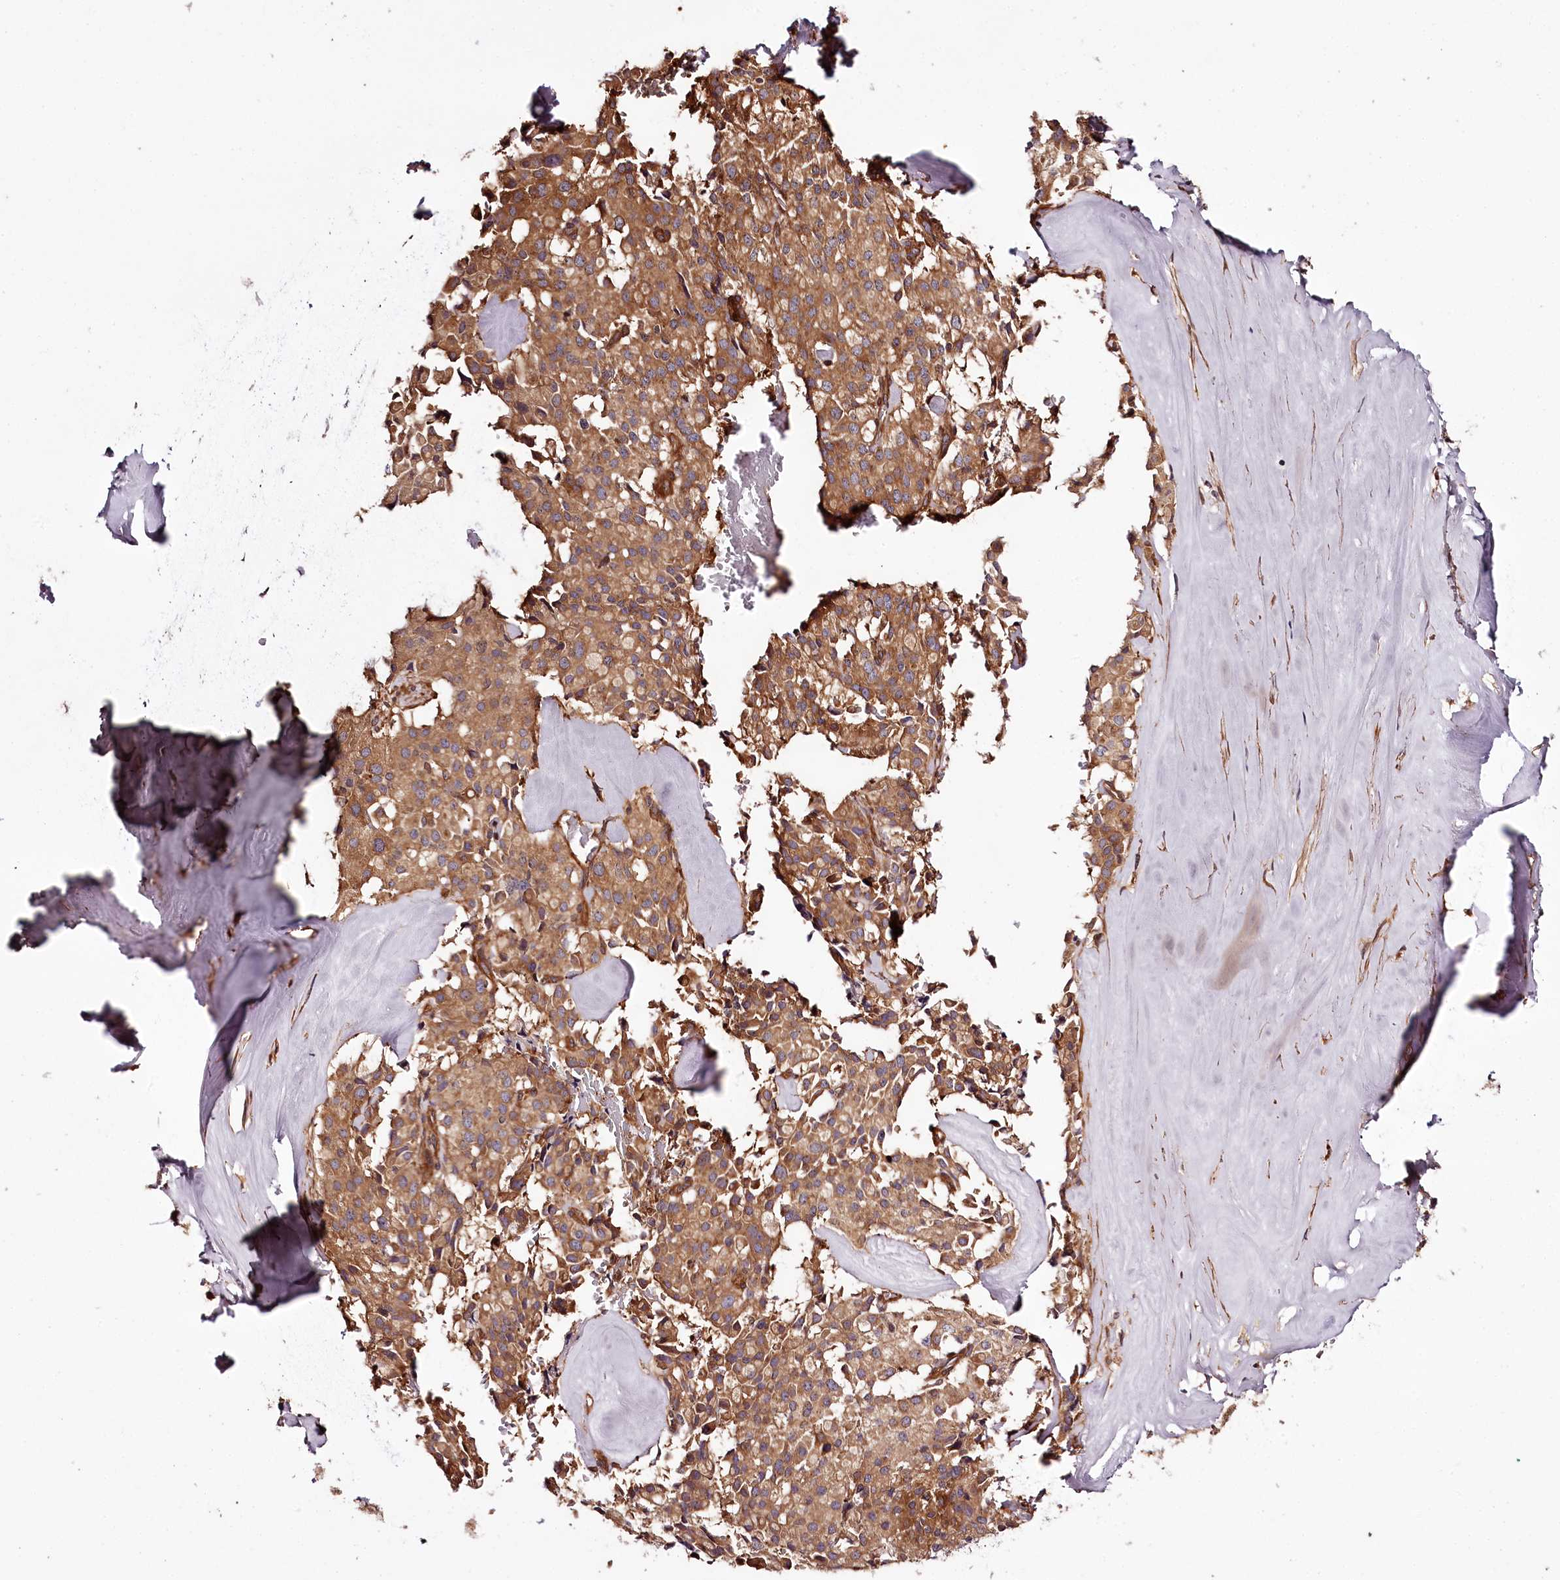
{"staining": {"intensity": "moderate", "quantity": ">75%", "location": "cytoplasmic/membranous"}, "tissue": "pancreatic cancer", "cell_type": "Tumor cells", "image_type": "cancer", "snomed": [{"axis": "morphology", "description": "Adenocarcinoma, NOS"}, {"axis": "topography", "description": "Pancreas"}], "caption": "Tumor cells display medium levels of moderate cytoplasmic/membranous expression in about >75% of cells in pancreatic cancer.", "gene": "TARS1", "patient": {"sex": "male", "age": 65}}